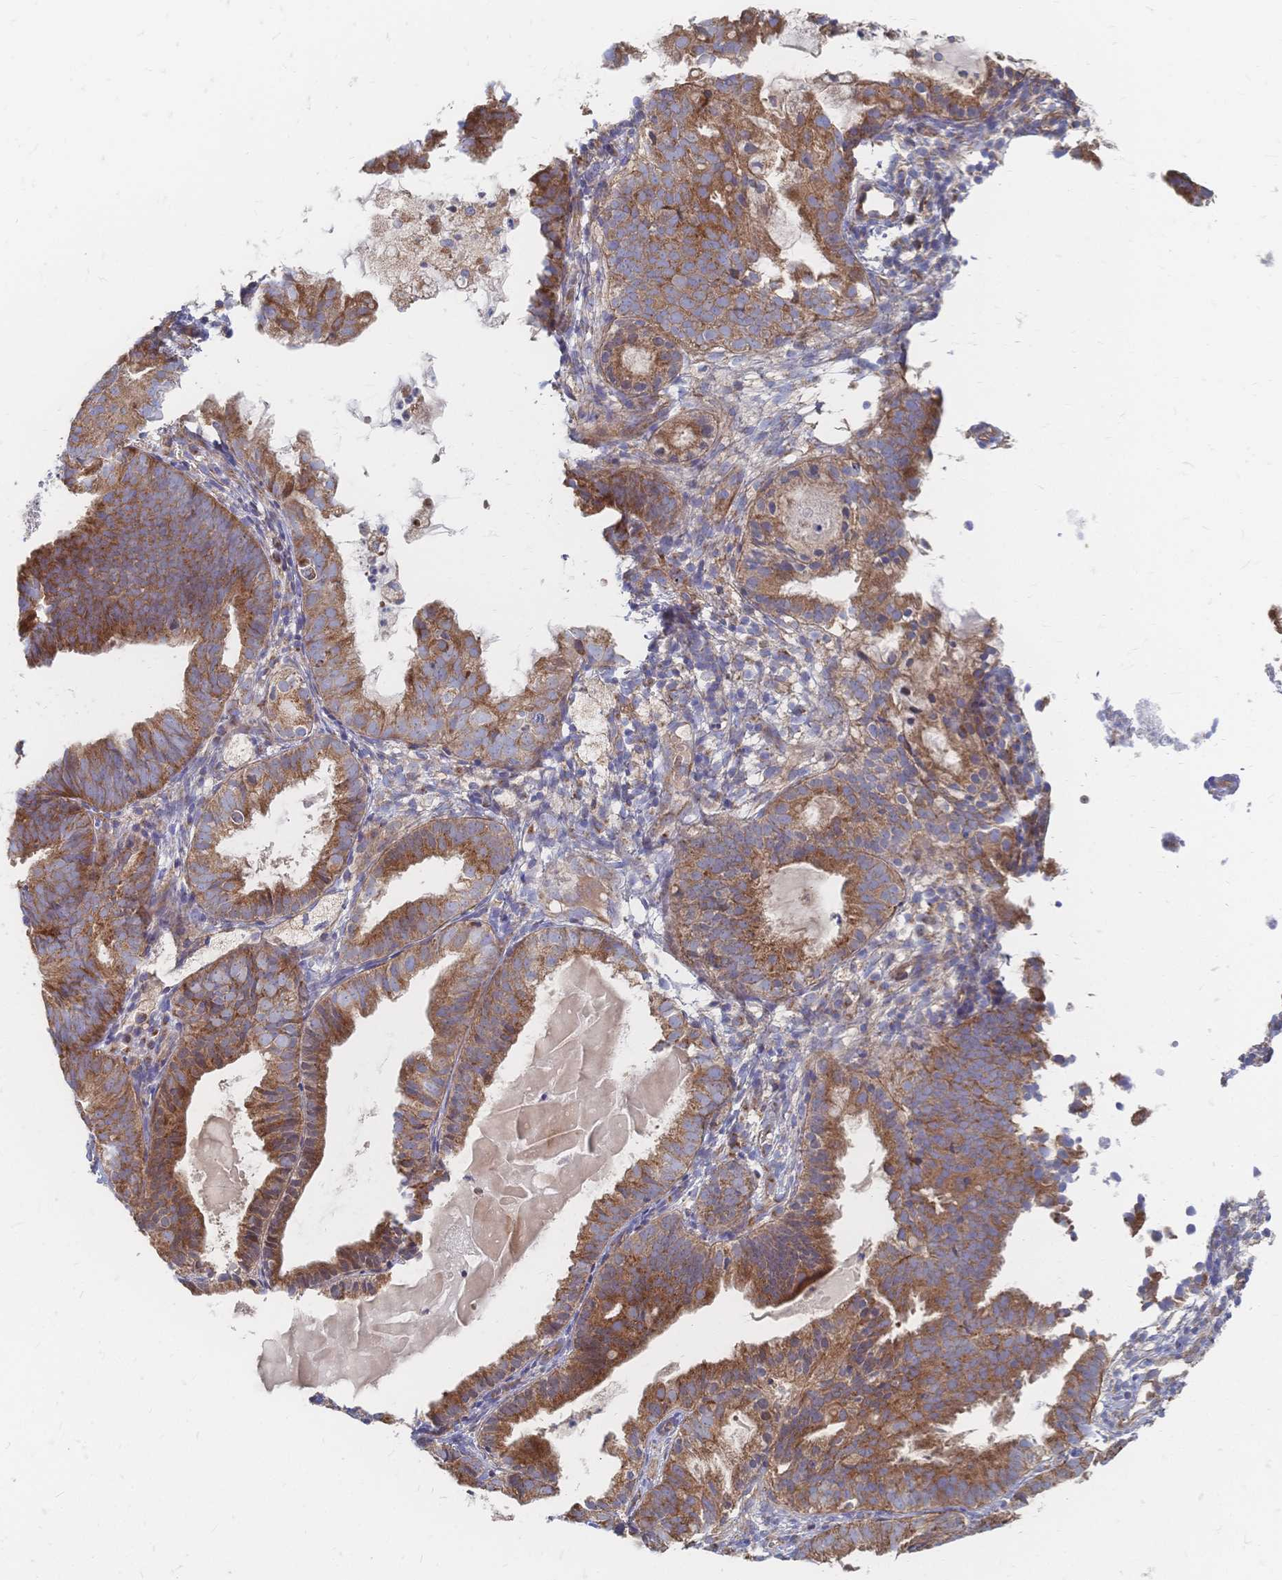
{"staining": {"intensity": "moderate", "quantity": ">75%", "location": "cytoplasmic/membranous"}, "tissue": "endometrial cancer", "cell_type": "Tumor cells", "image_type": "cancer", "snomed": [{"axis": "morphology", "description": "Adenocarcinoma, NOS"}, {"axis": "topography", "description": "Endometrium"}], "caption": "Endometrial cancer stained with a protein marker shows moderate staining in tumor cells.", "gene": "SORBS1", "patient": {"sex": "female", "age": 80}}